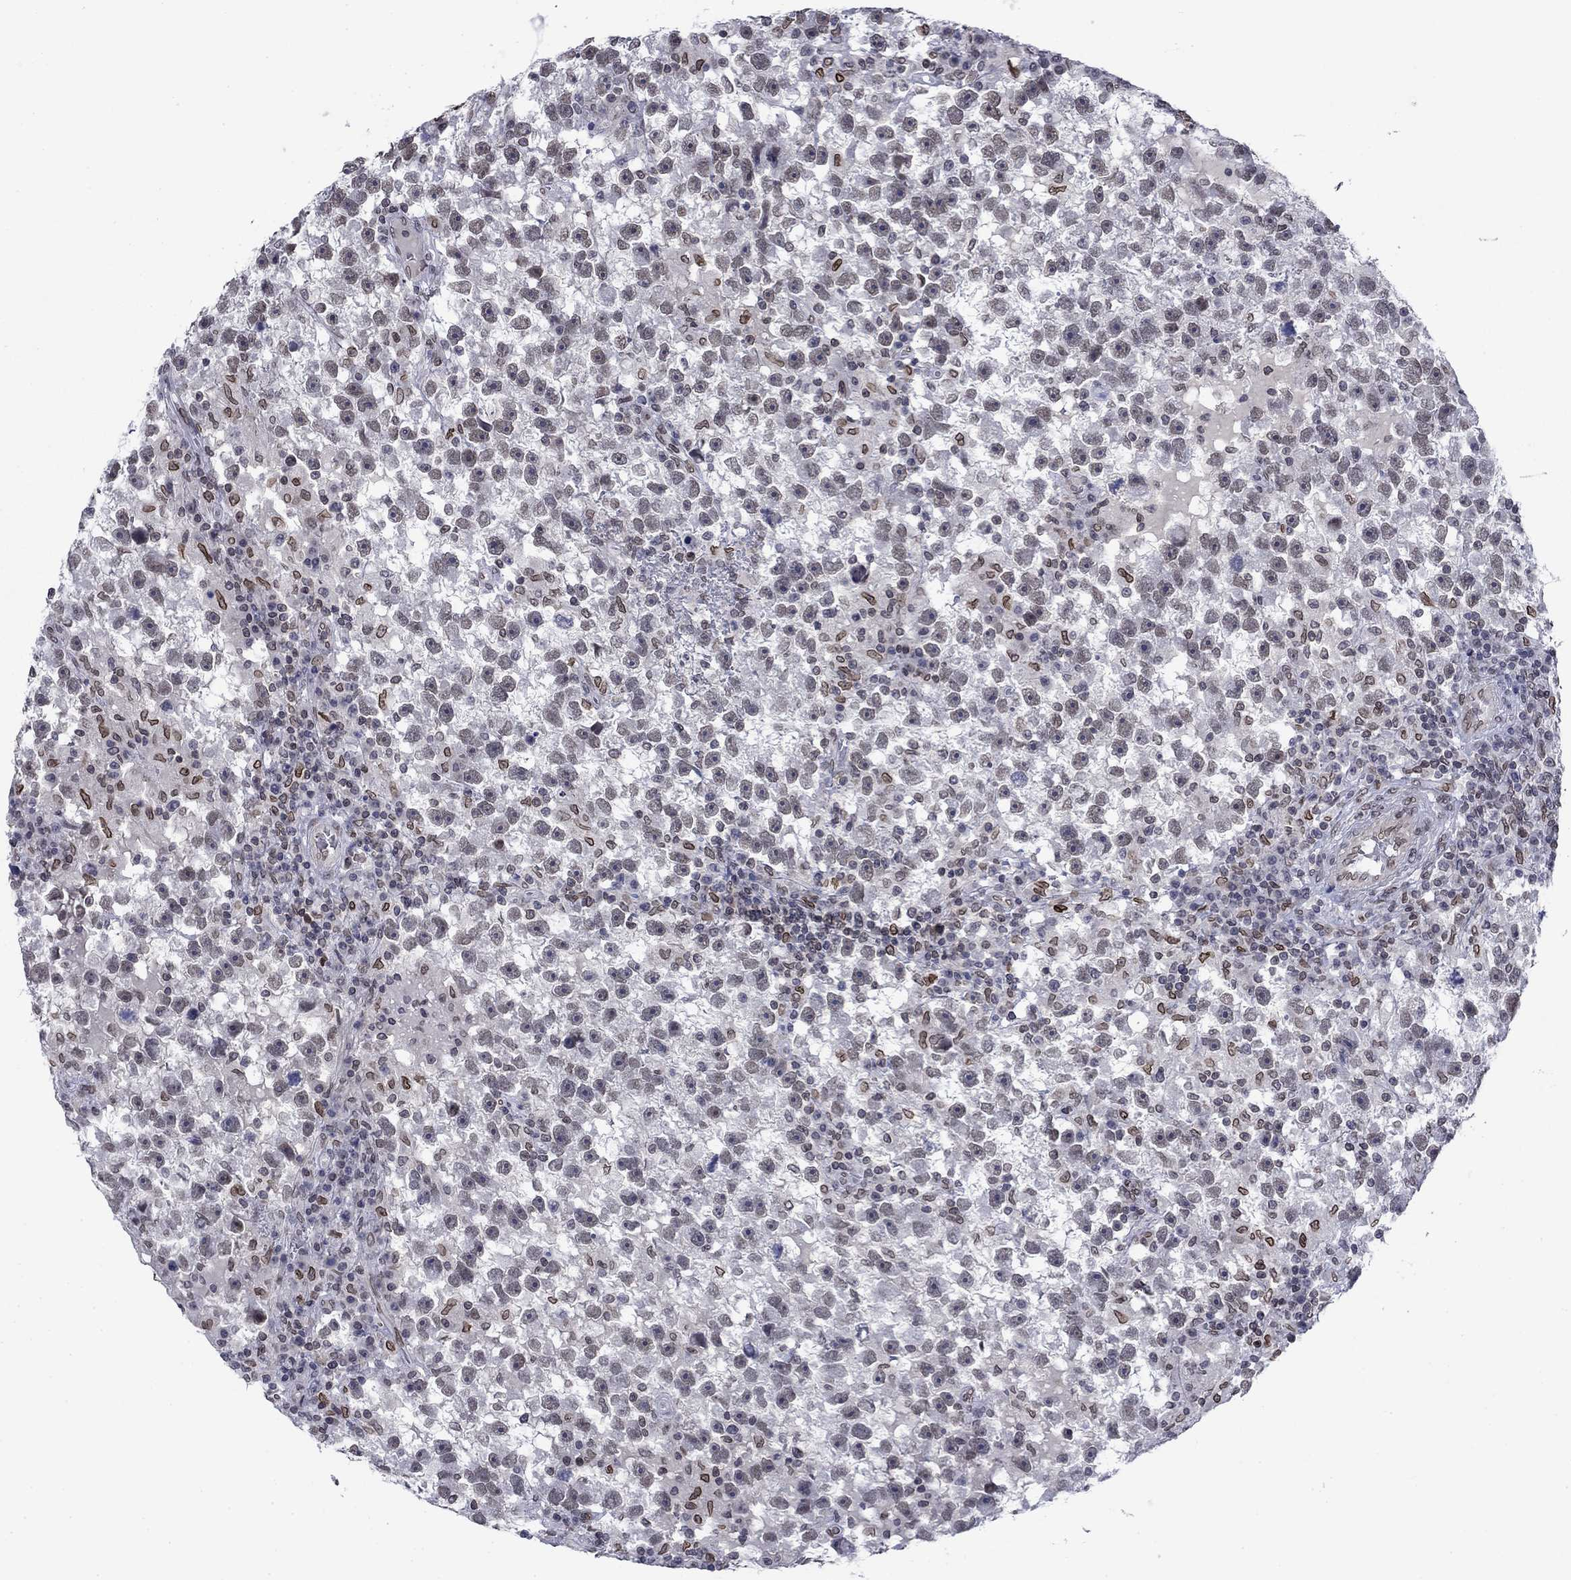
{"staining": {"intensity": "weak", "quantity": "25%-75%", "location": "nuclear"}, "tissue": "testis cancer", "cell_type": "Tumor cells", "image_type": "cancer", "snomed": [{"axis": "morphology", "description": "Seminoma, NOS"}, {"axis": "topography", "description": "Testis"}], "caption": "High-power microscopy captured an immunohistochemistry histopathology image of testis cancer, revealing weak nuclear staining in about 25%-75% of tumor cells. The staining was performed using DAB (3,3'-diaminobenzidine) to visualize the protein expression in brown, while the nuclei were stained in blue with hematoxylin (Magnification: 20x).", "gene": "TOR1AIP1", "patient": {"sex": "male", "age": 47}}